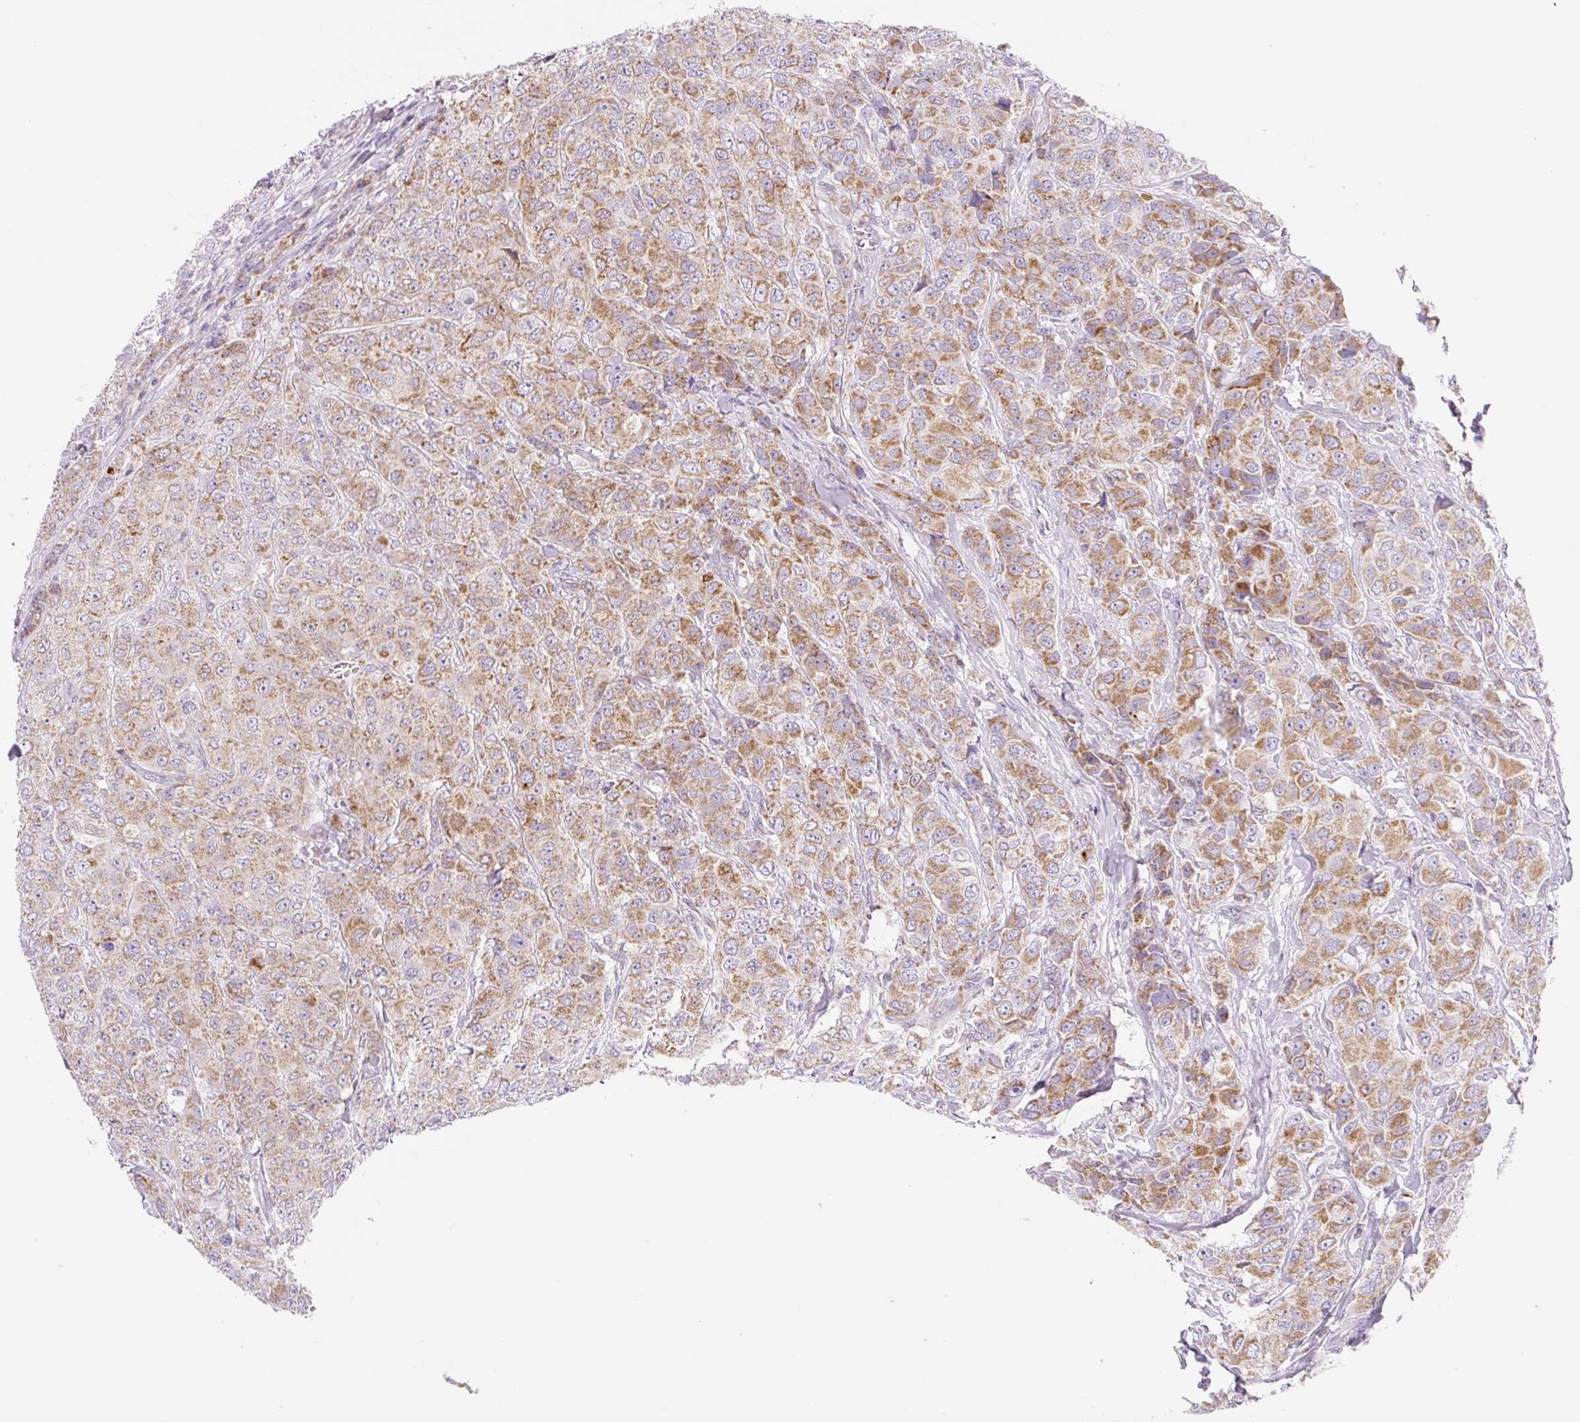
{"staining": {"intensity": "moderate", "quantity": ">75%", "location": "cytoplasmic/membranous"}, "tissue": "breast cancer", "cell_type": "Tumor cells", "image_type": "cancer", "snomed": [{"axis": "morphology", "description": "Duct carcinoma"}, {"axis": "topography", "description": "Breast"}], "caption": "This image demonstrates breast cancer (intraductal carcinoma) stained with immunohistochemistry to label a protein in brown. The cytoplasmic/membranous of tumor cells show moderate positivity for the protein. Nuclei are counter-stained blue.", "gene": "FOCAD", "patient": {"sex": "female", "age": 43}}